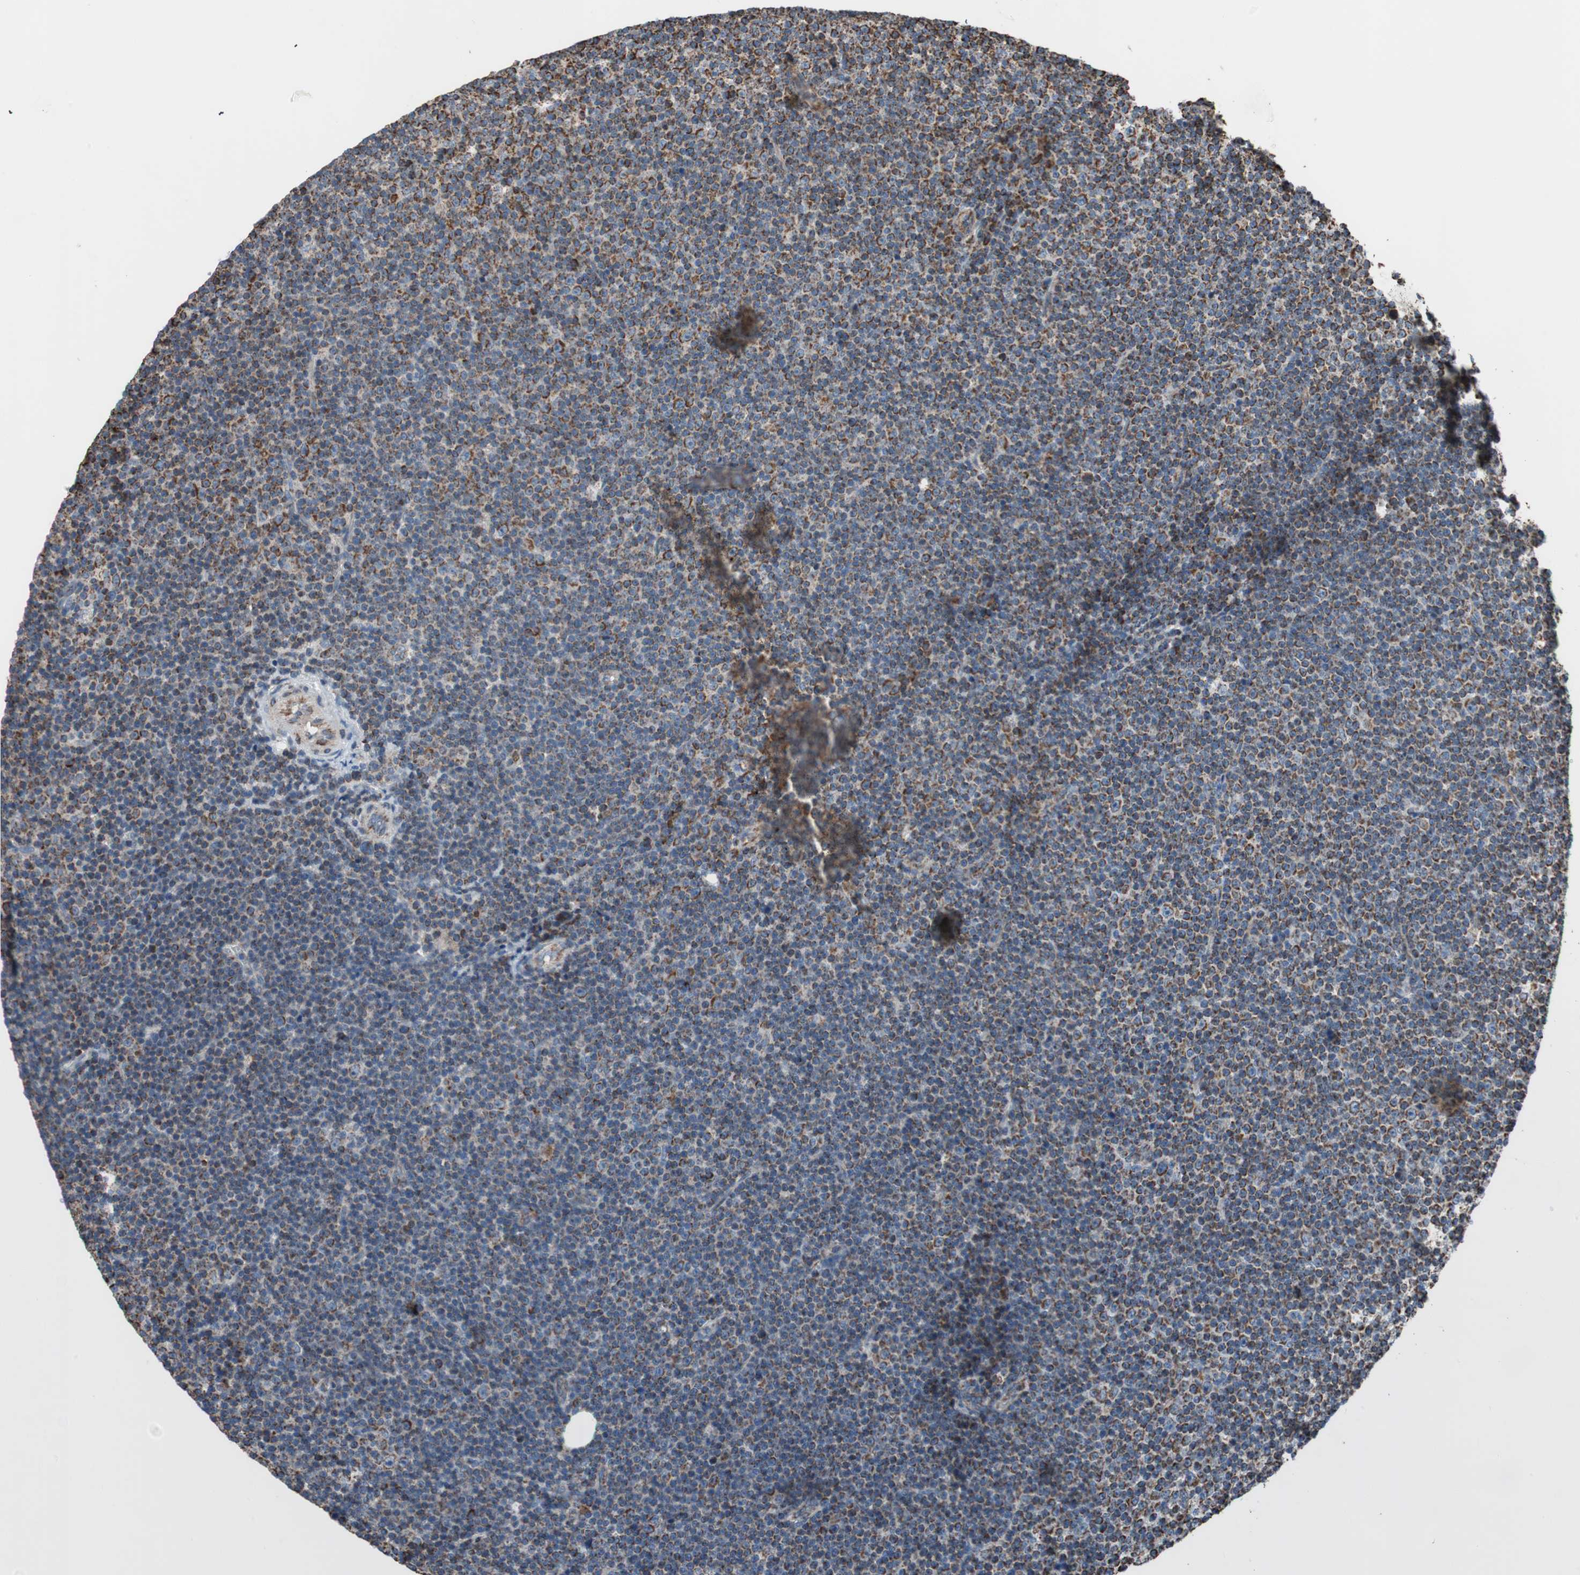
{"staining": {"intensity": "strong", "quantity": "25%-75%", "location": "cytoplasmic/membranous"}, "tissue": "lymphoma", "cell_type": "Tumor cells", "image_type": "cancer", "snomed": [{"axis": "morphology", "description": "Malignant lymphoma, non-Hodgkin's type, Low grade"}, {"axis": "topography", "description": "Lymph node"}], "caption": "This photomicrograph demonstrates low-grade malignant lymphoma, non-Hodgkin's type stained with immunohistochemistry to label a protein in brown. The cytoplasmic/membranous of tumor cells show strong positivity for the protein. Nuclei are counter-stained blue.", "gene": "PCSK4", "patient": {"sex": "female", "age": 67}}